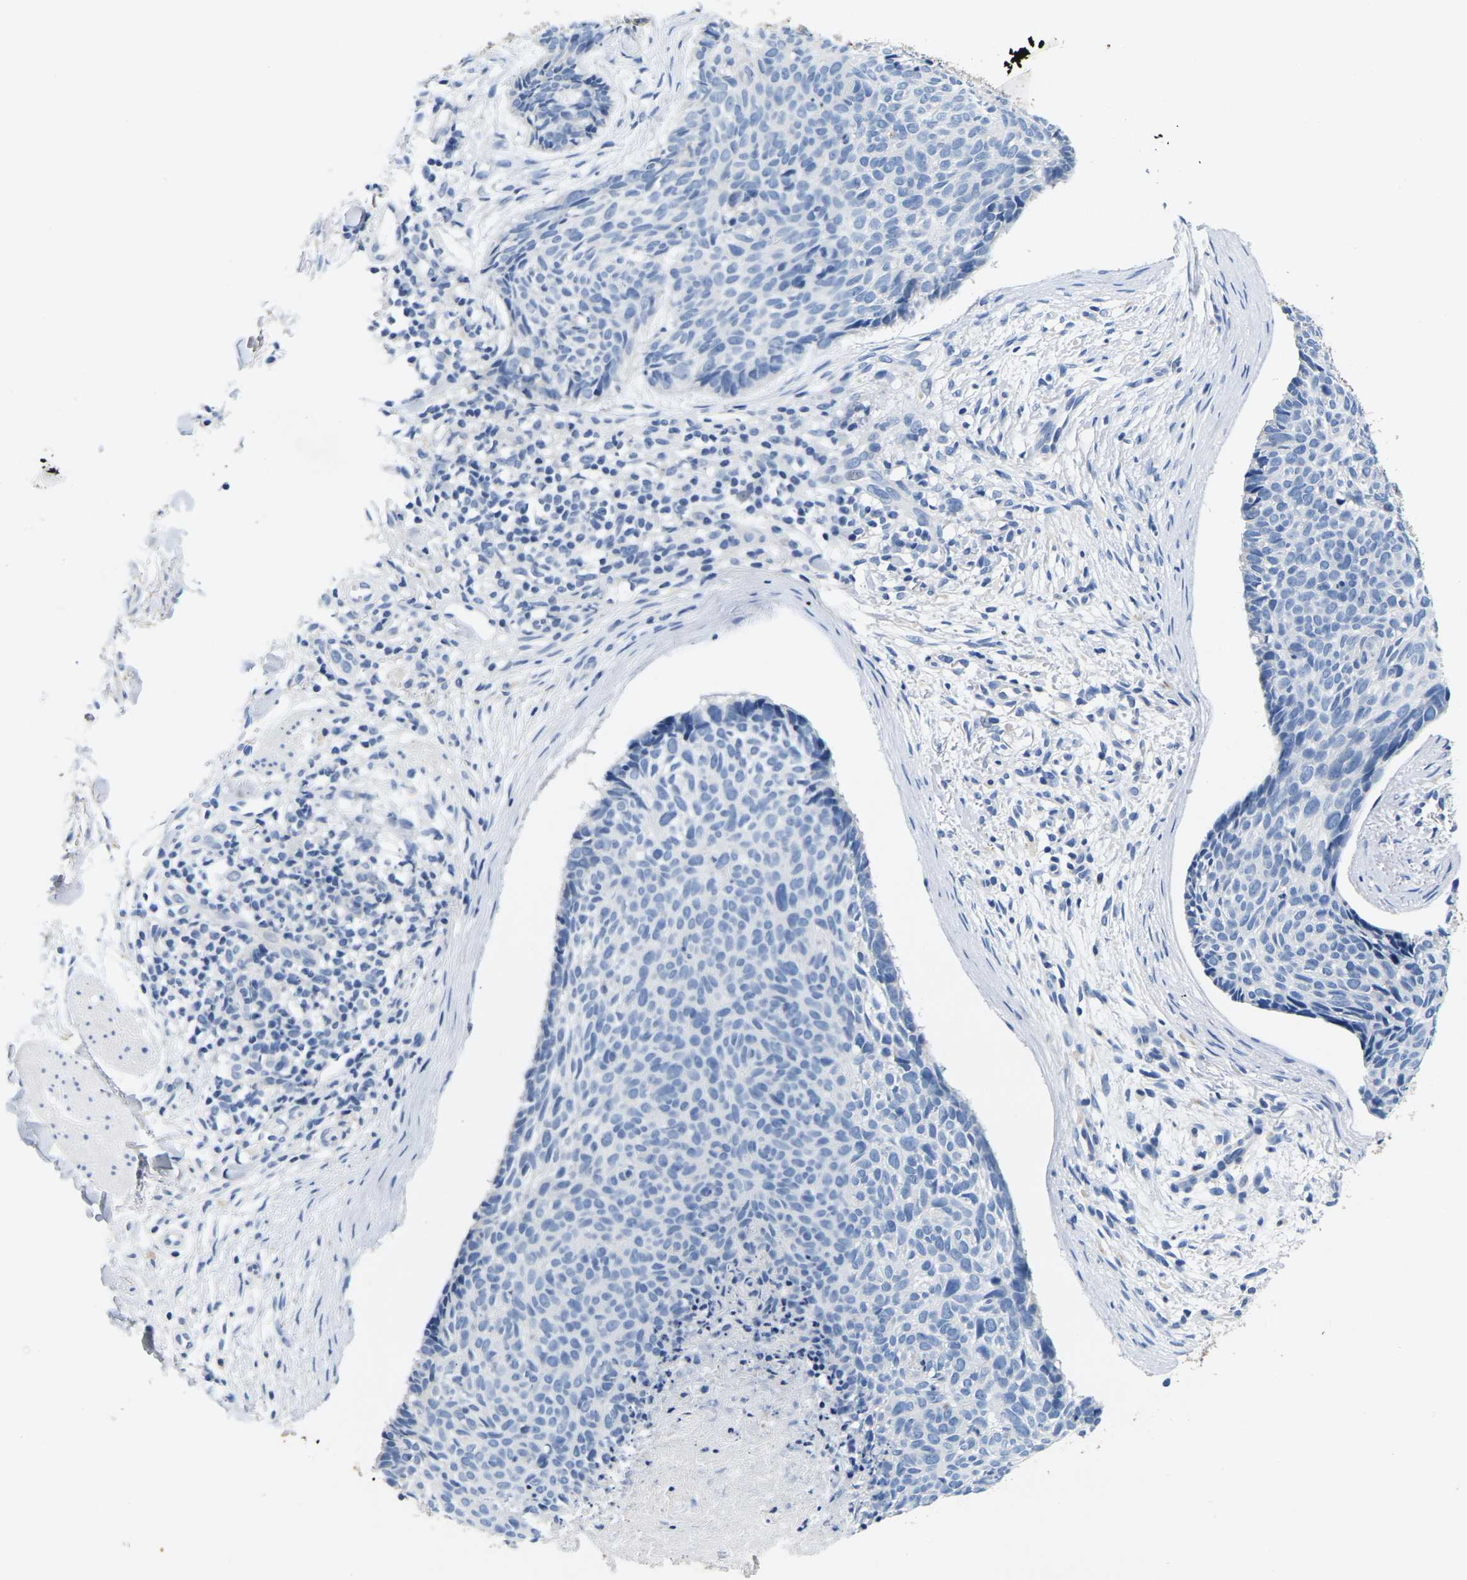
{"staining": {"intensity": "negative", "quantity": "none", "location": "none"}, "tissue": "skin cancer", "cell_type": "Tumor cells", "image_type": "cancer", "snomed": [{"axis": "morphology", "description": "Normal tissue, NOS"}, {"axis": "morphology", "description": "Basal cell carcinoma"}, {"axis": "topography", "description": "Skin"}], "caption": "A histopathology image of skin cancer (basal cell carcinoma) stained for a protein exhibits no brown staining in tumor cells.", "gene": "NOCT", "patient": {"sex": "female", "age": 56}}